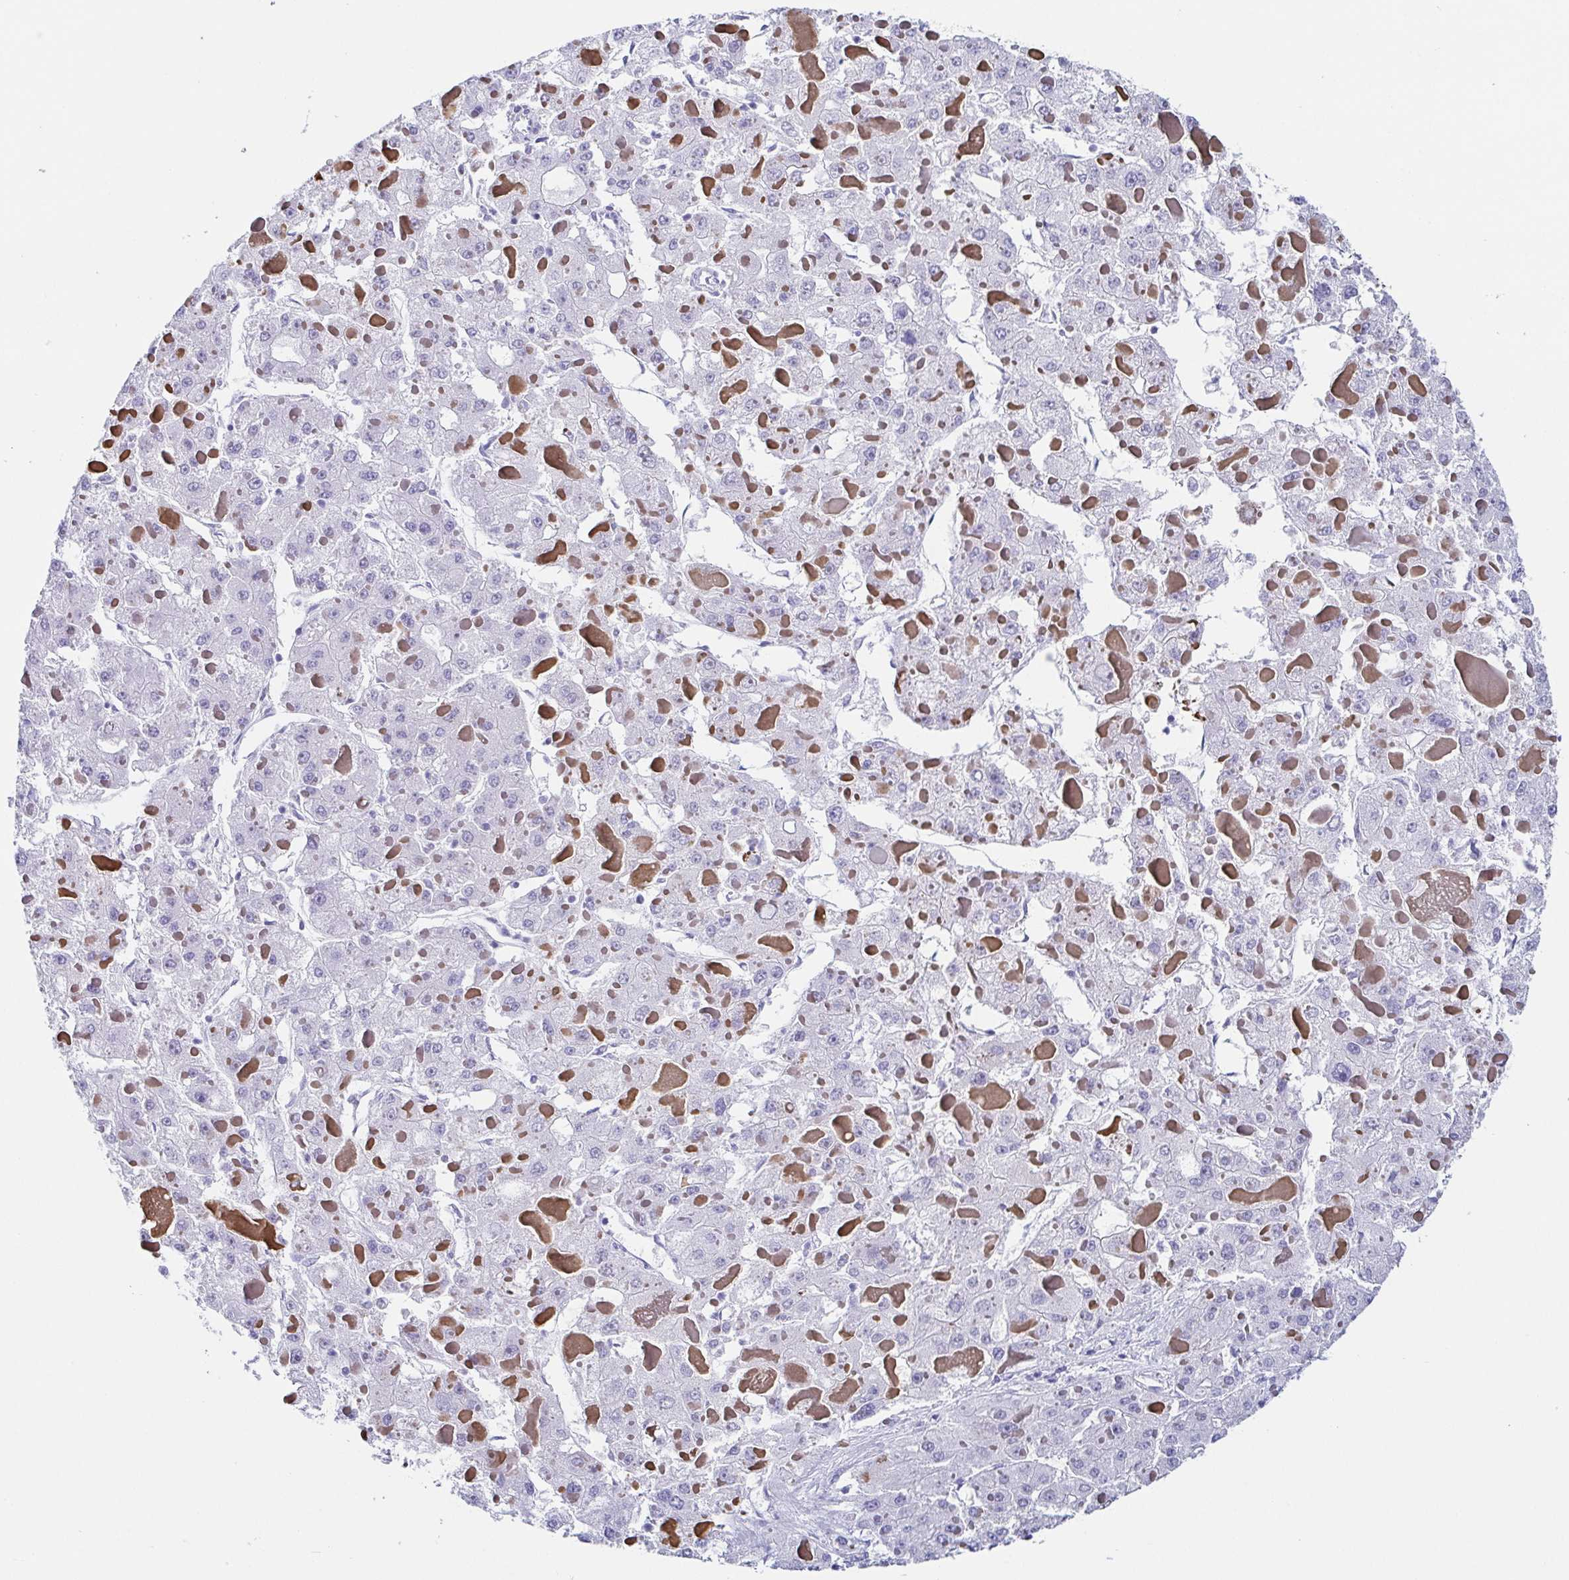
{"staining": {"intensity": "negative", "quantity": "none", "location": "none"}, "tissue": "liver cancer", "cell_type": "Tumor cells", "image_type": "cancer", "snomed": [{"axis": "morphology", "description": "Carcinoma, Hepatocellular, NOS"}, {"axis": "topography", "description": "Liver"}], "caption": "Histopathology image shows no significant protein positivity in tumor cells of liver cancer. (DAB IHC, high magnification).", "gene": "TNNT2", "patient": {"sex": "female", "age": 73}}